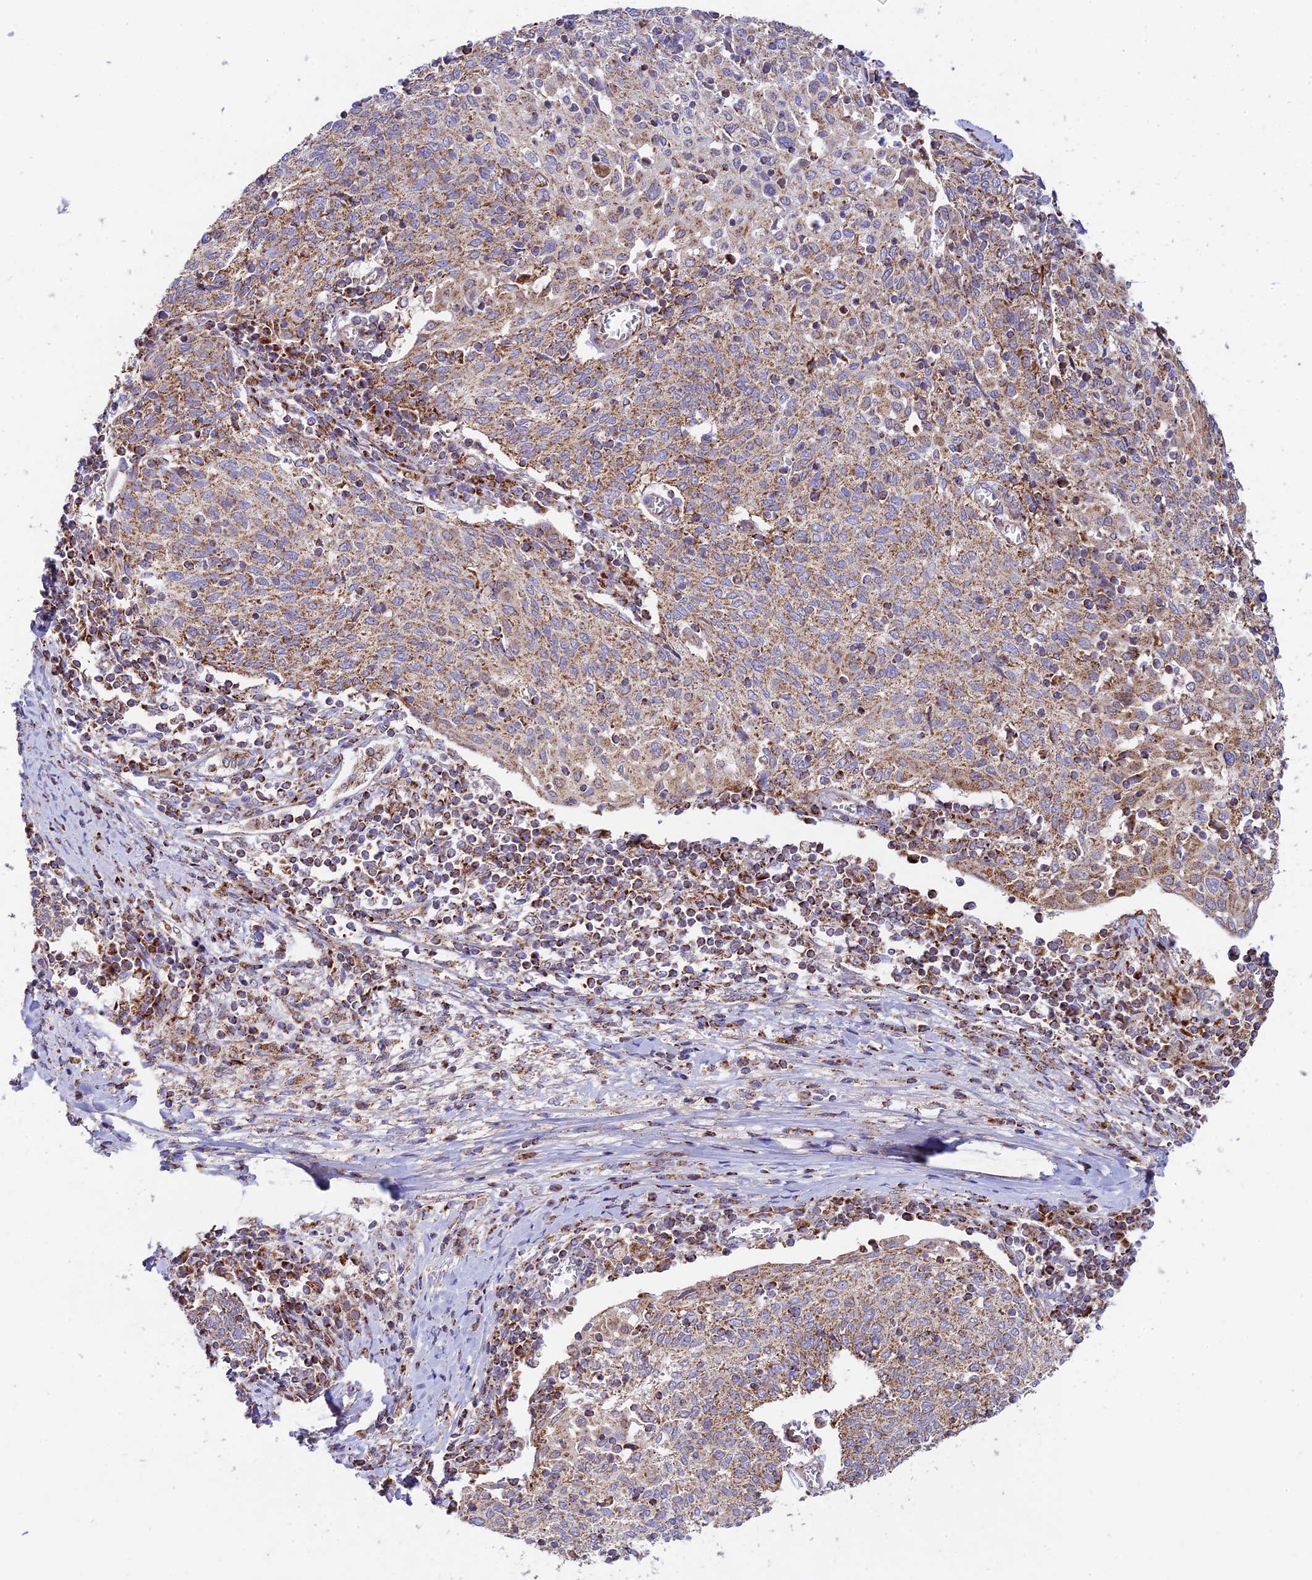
{"staining": {"intensity": "moderate", "quantity": ">75%", "location": "cytoplasmic/membranous"}, "tissue": "cervical cancer", "cell_type": "Tumor cells", "image_type": "cancer", "snomed": [{"axis": "morphology", "description": "Squamous cell carcinoma, NOS"}, {"axis": "topography", "description": "Cervix"}], "caption": "A histopathology image of cervical cancer stained for a protein displays moderate cytoplasmic/membranous brown staining in tumor cells. The protein of interest is shown in brown color, while the nuclei are stained blue.", "gene": "KHDC3L", "patient": {"sex": "female", "age": 52}}